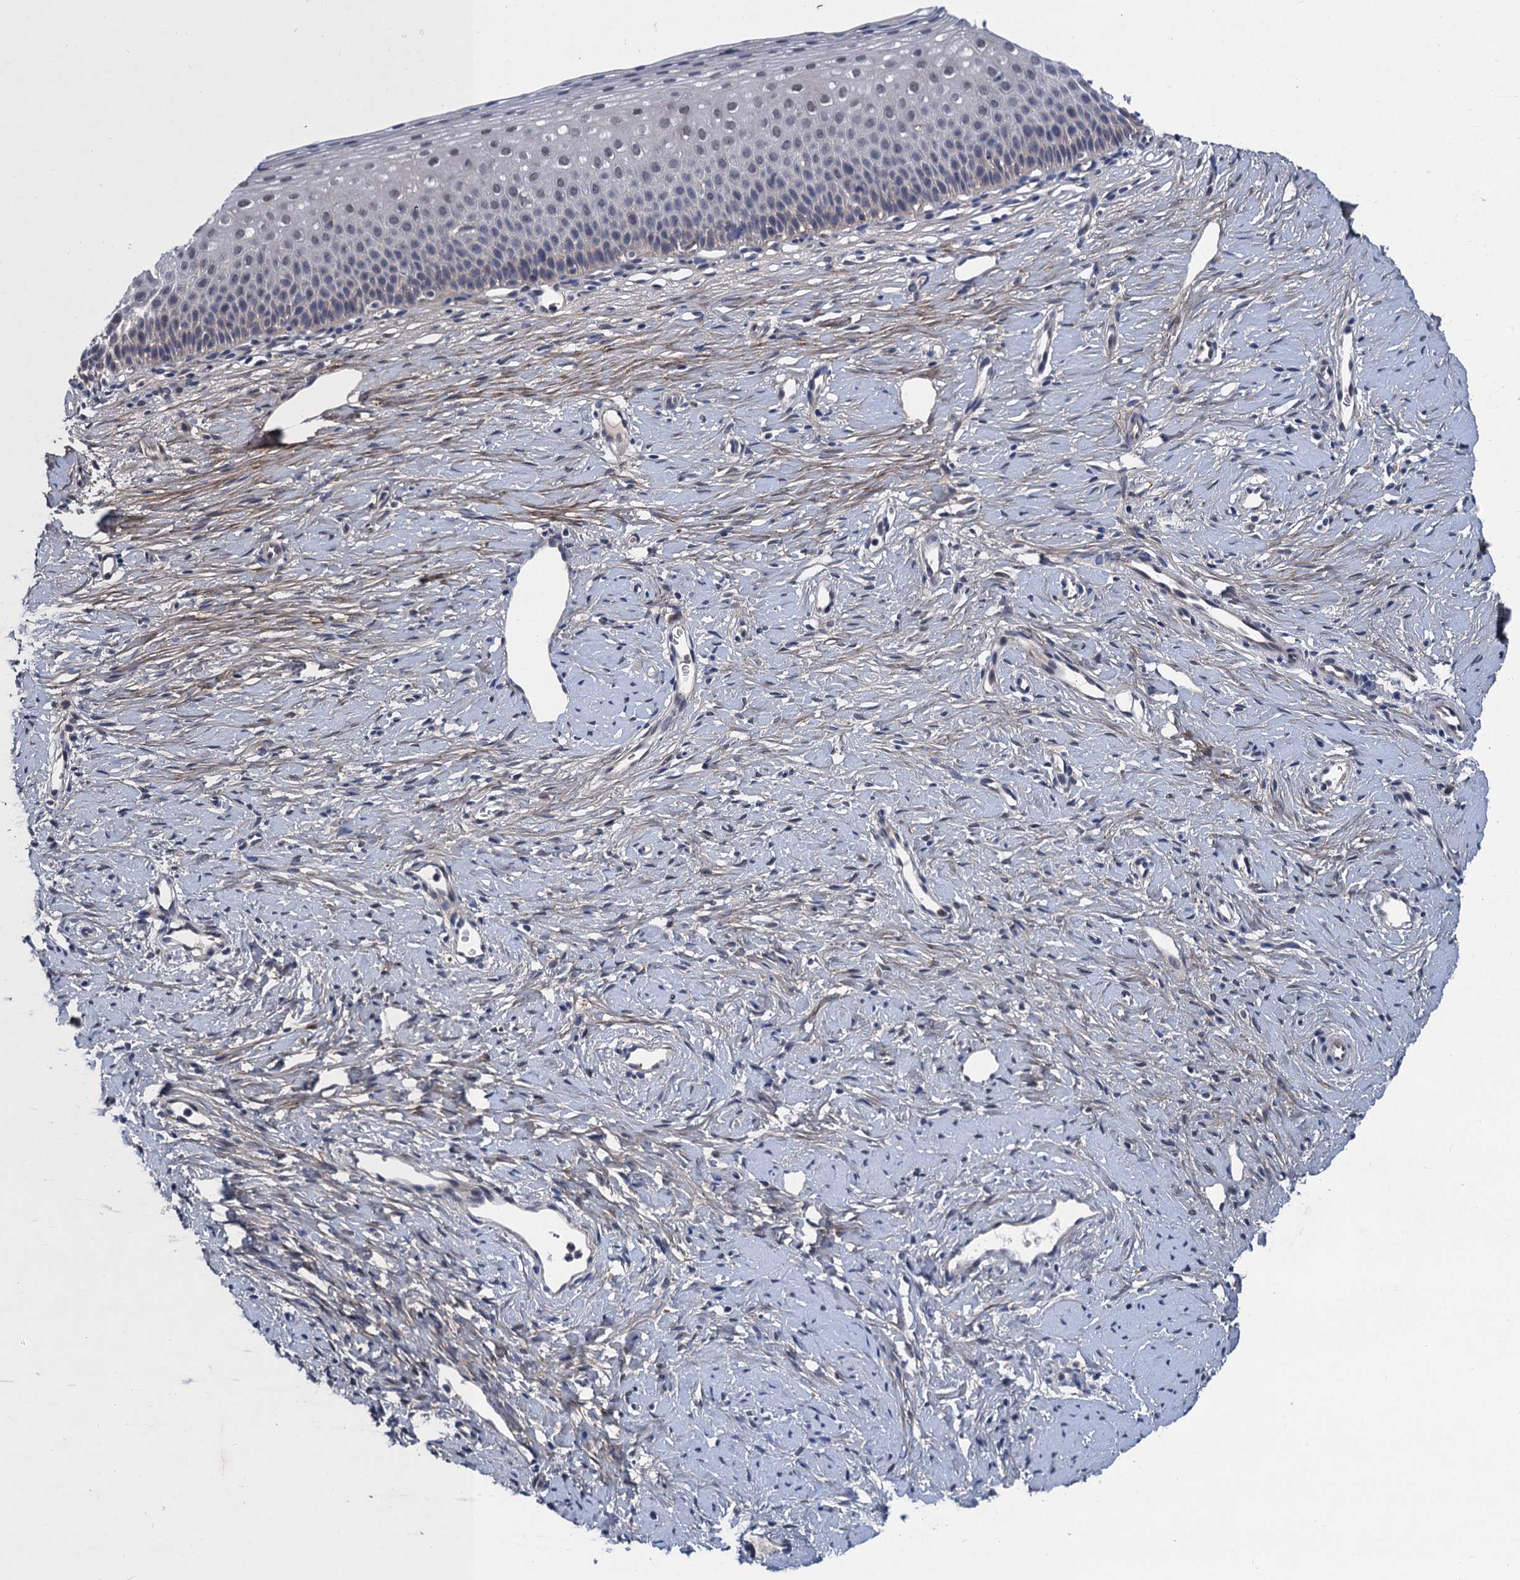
{"staining": {"intensity": "weak", "quantity": "25%-75%", "location": "cytoplasmic/membranous"}, "tissue": "cervix", "cell_type": "Glandular cells", "image_type": "normal", "snomed": [{"axis": "morphology", "description": "Normal tissue, NOS"}, {"axis": "topography", "description": "Cervix"}], "caption": "Cervix stained with a brown dye exhibits weak cytoplasmic/membranous positive staining in approximately 25%-75% of glandular cells.", "gene": "TRAF7", "patient": {"sex": "female", "age": 36}}